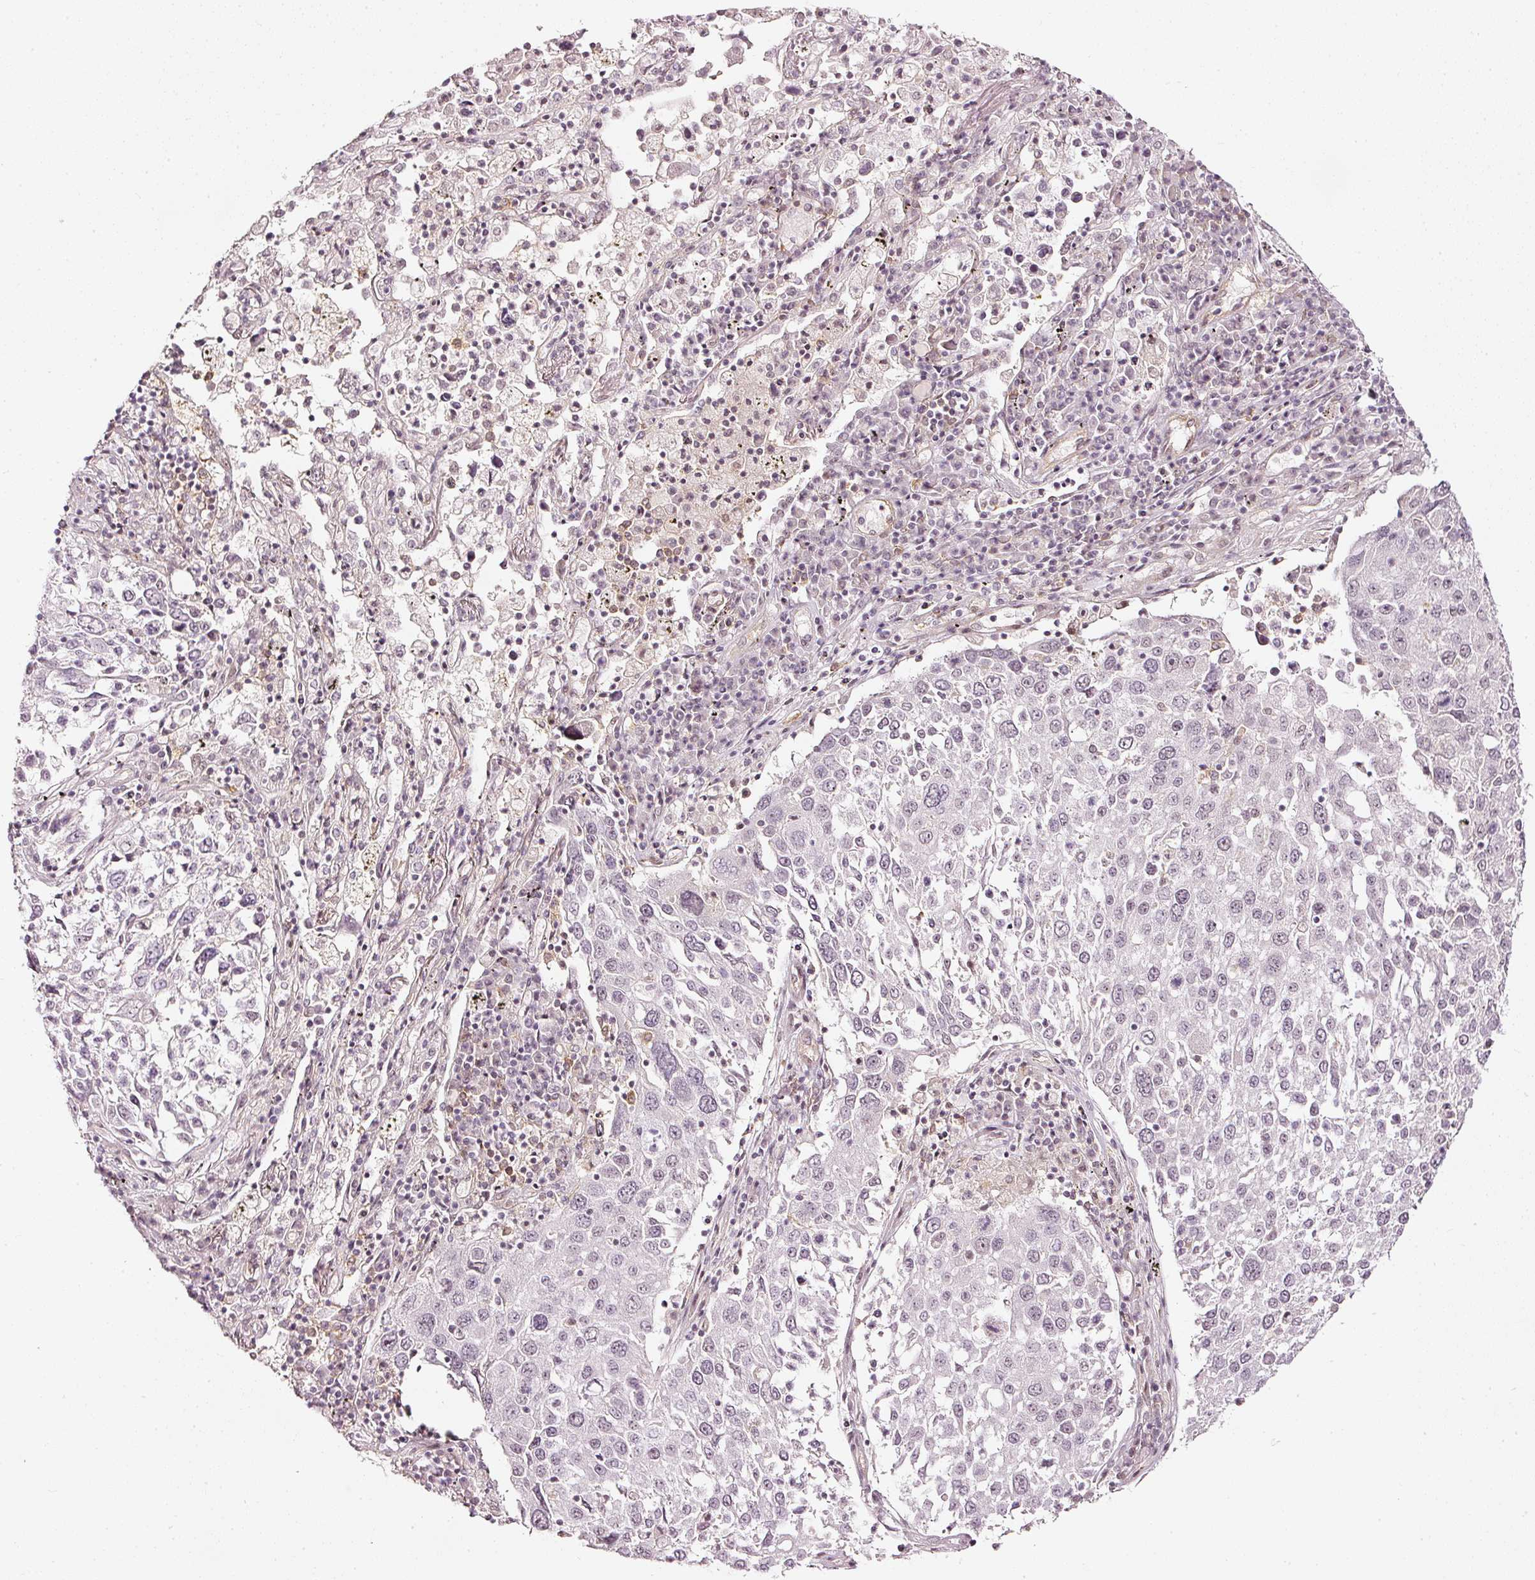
{"staining": {"intensity": "negative", "quantity": "none", "location": "none"}, "tissue": "lung cancer", "cell_type": "Tumor cells", "image_type": "cancer", "snomed": [{"axis": "morphology", "description": "Squamous cell carcinoma, NOS"}, {"axis": "topography", "description": "Lung"}], "caption": "Immunohistochemistry (IHC) photomicrograph of lung squamous cell carcinoma stained for a protein (brown), which reveals no expression in tumor cells.", "gene": "DRD2", "patient": {"sex": "male", "age": 65}}